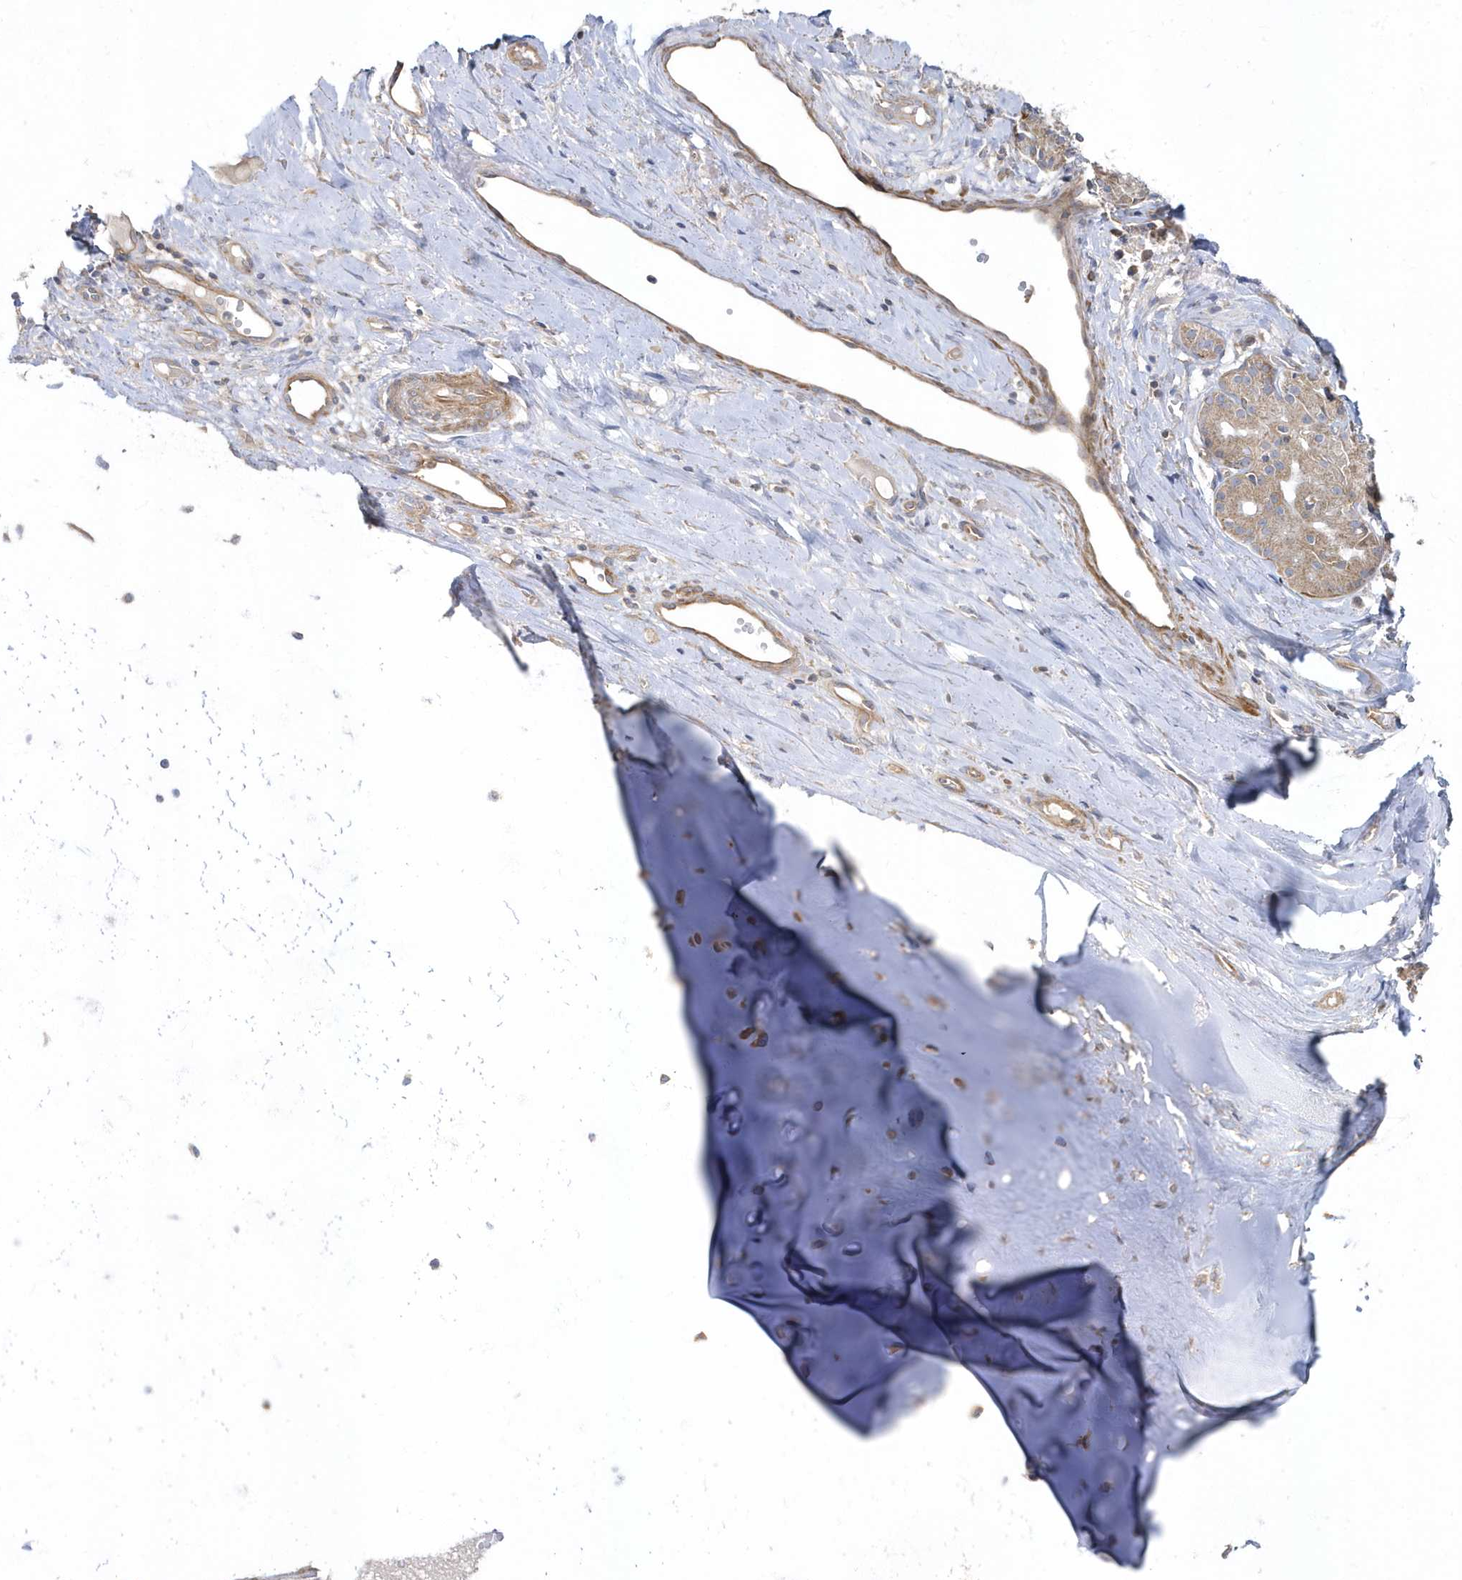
{"staining": {"intensity": "weak", "quantity": ">75%", "location": "cytoplasmic/membranous"}, "tissue": "adipose tissue", "cell_type": "Adipocytes", "image_type": "normal", "snomed": [{"axis": "morphology", "description": "Normal tissue, NOS"}, {"axis": "morphology", "description": "Basal cell carcinoma"}, {"axis": "topography", "description": "Cartilage tissue"}, {"axis": "topography", "description": "Nasopharynx"}, {"axis": "topography", "description": "Oral tissue"}], "caption": "Immunohistochemistry (IHC) staining of benign adipose tissue, which displays low levels of weak cytoplasmic/membranous positivity in approximately >75% of adipocytes indicating weak cytoplasmic/membranous protein expression. The staining was performed using DAB (3,3'-diaminobenzidine) (brown) for protein detection and nuclei were counterstained in hematoxylin (blue).", "gene": "LEXM", "patient": {"sex": "female", "age": 77}}